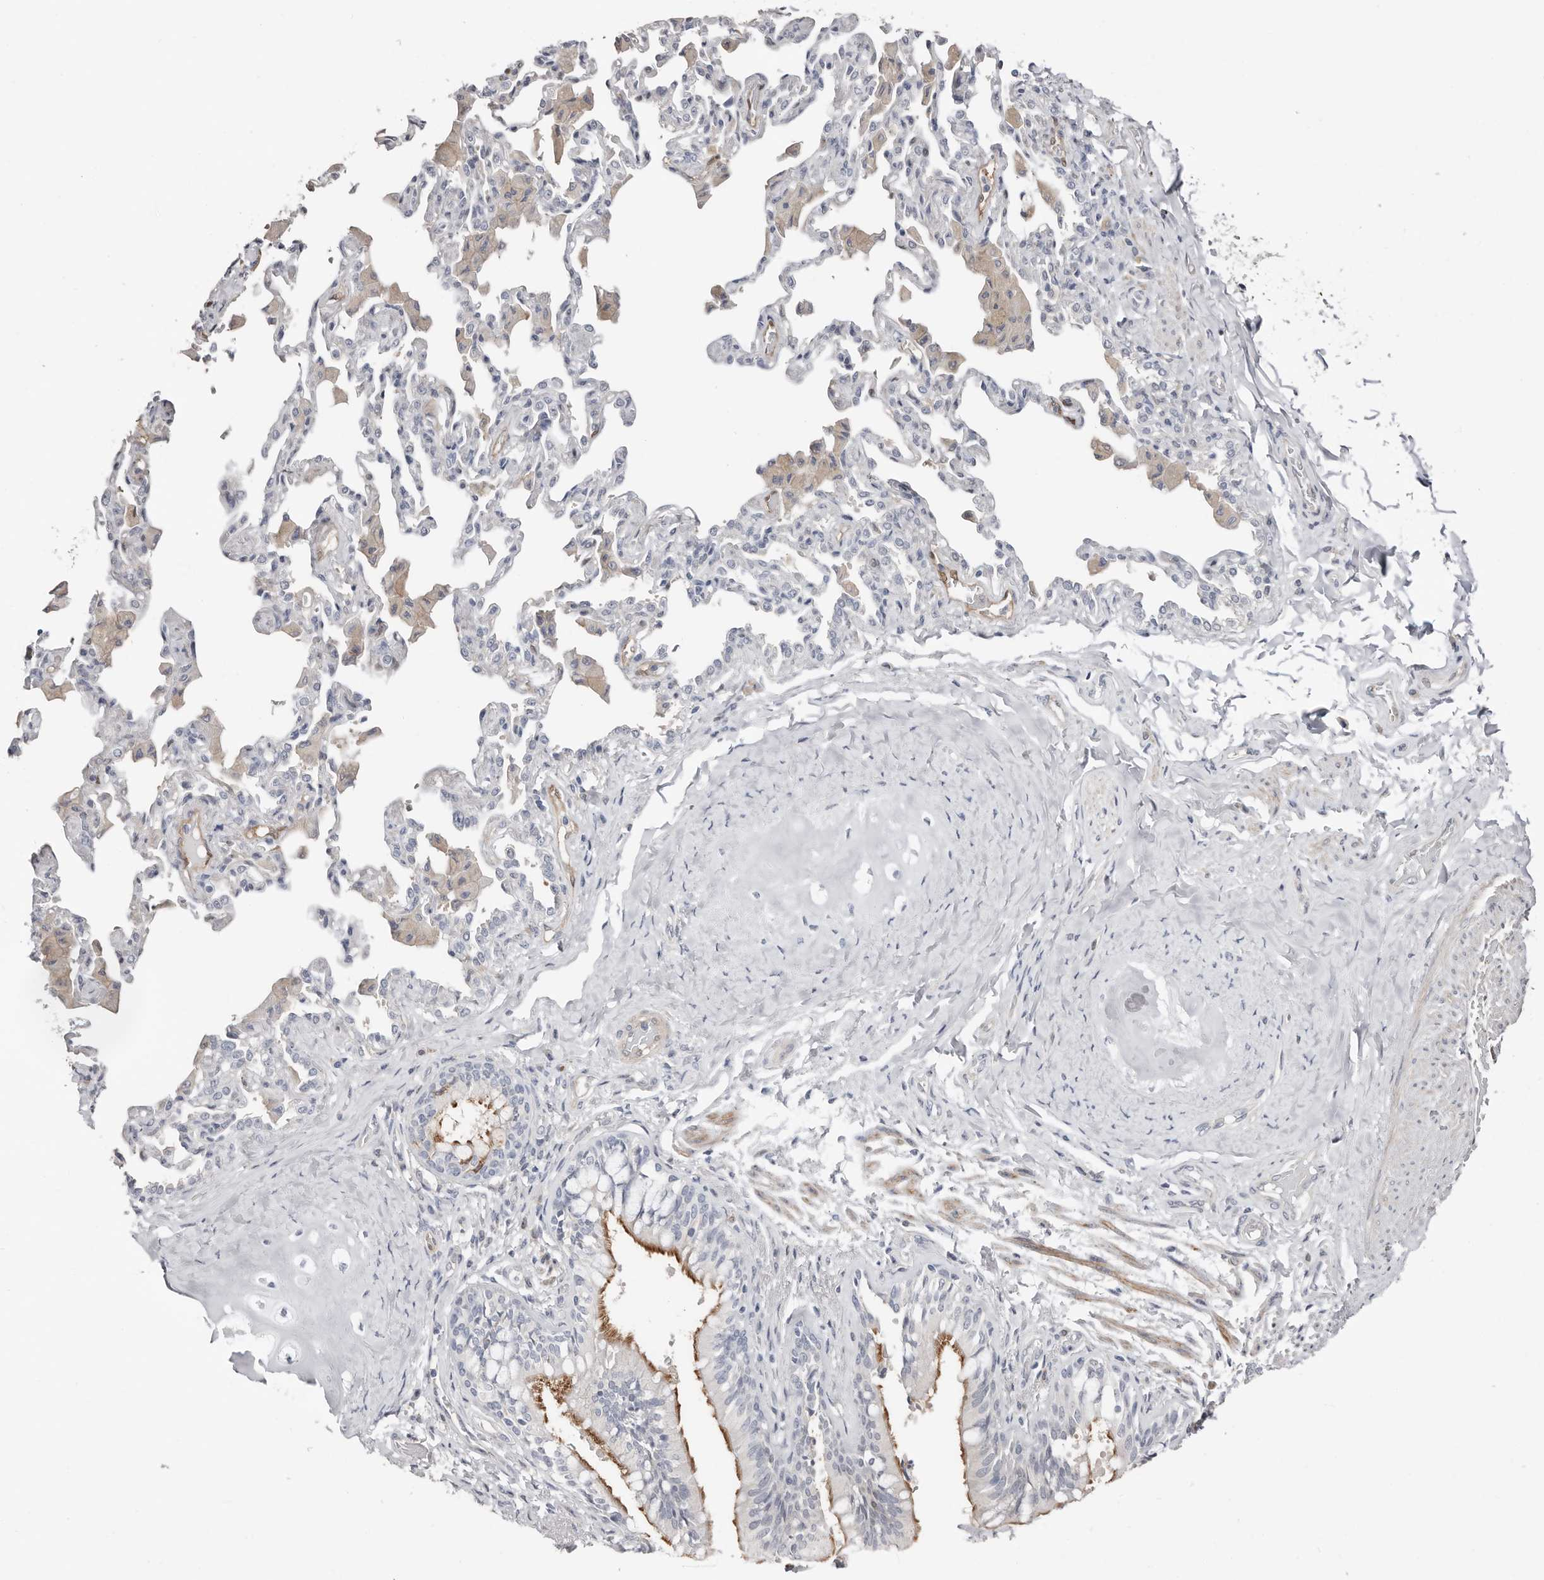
{"staining": {"intensity": "moderate", "quantity": ">75%", "location": "cytoplasmic/membranous"}, "tissue": "bronchus", "cell_type": "Respiratory epithelial cells", "image_type": "normal", "snomed": [{"axis": "morphology", "description": "Normal tissue, NOS"}, {"axis": "morphology", "description": "Inflammation, NOS"}, {"axis": "topography", "description": "Lung"}], "caption": "Immunohistochemistry photomicrograph of unremarkable bronchus stained for a protein (brown), which reveals medium levels of moderate cytoplasmic/membranous positivity in approximately >75% of respiratory epithelial cells.", "gene": "ASRGL1", "patient": {"sex": "female", "age": 46}}